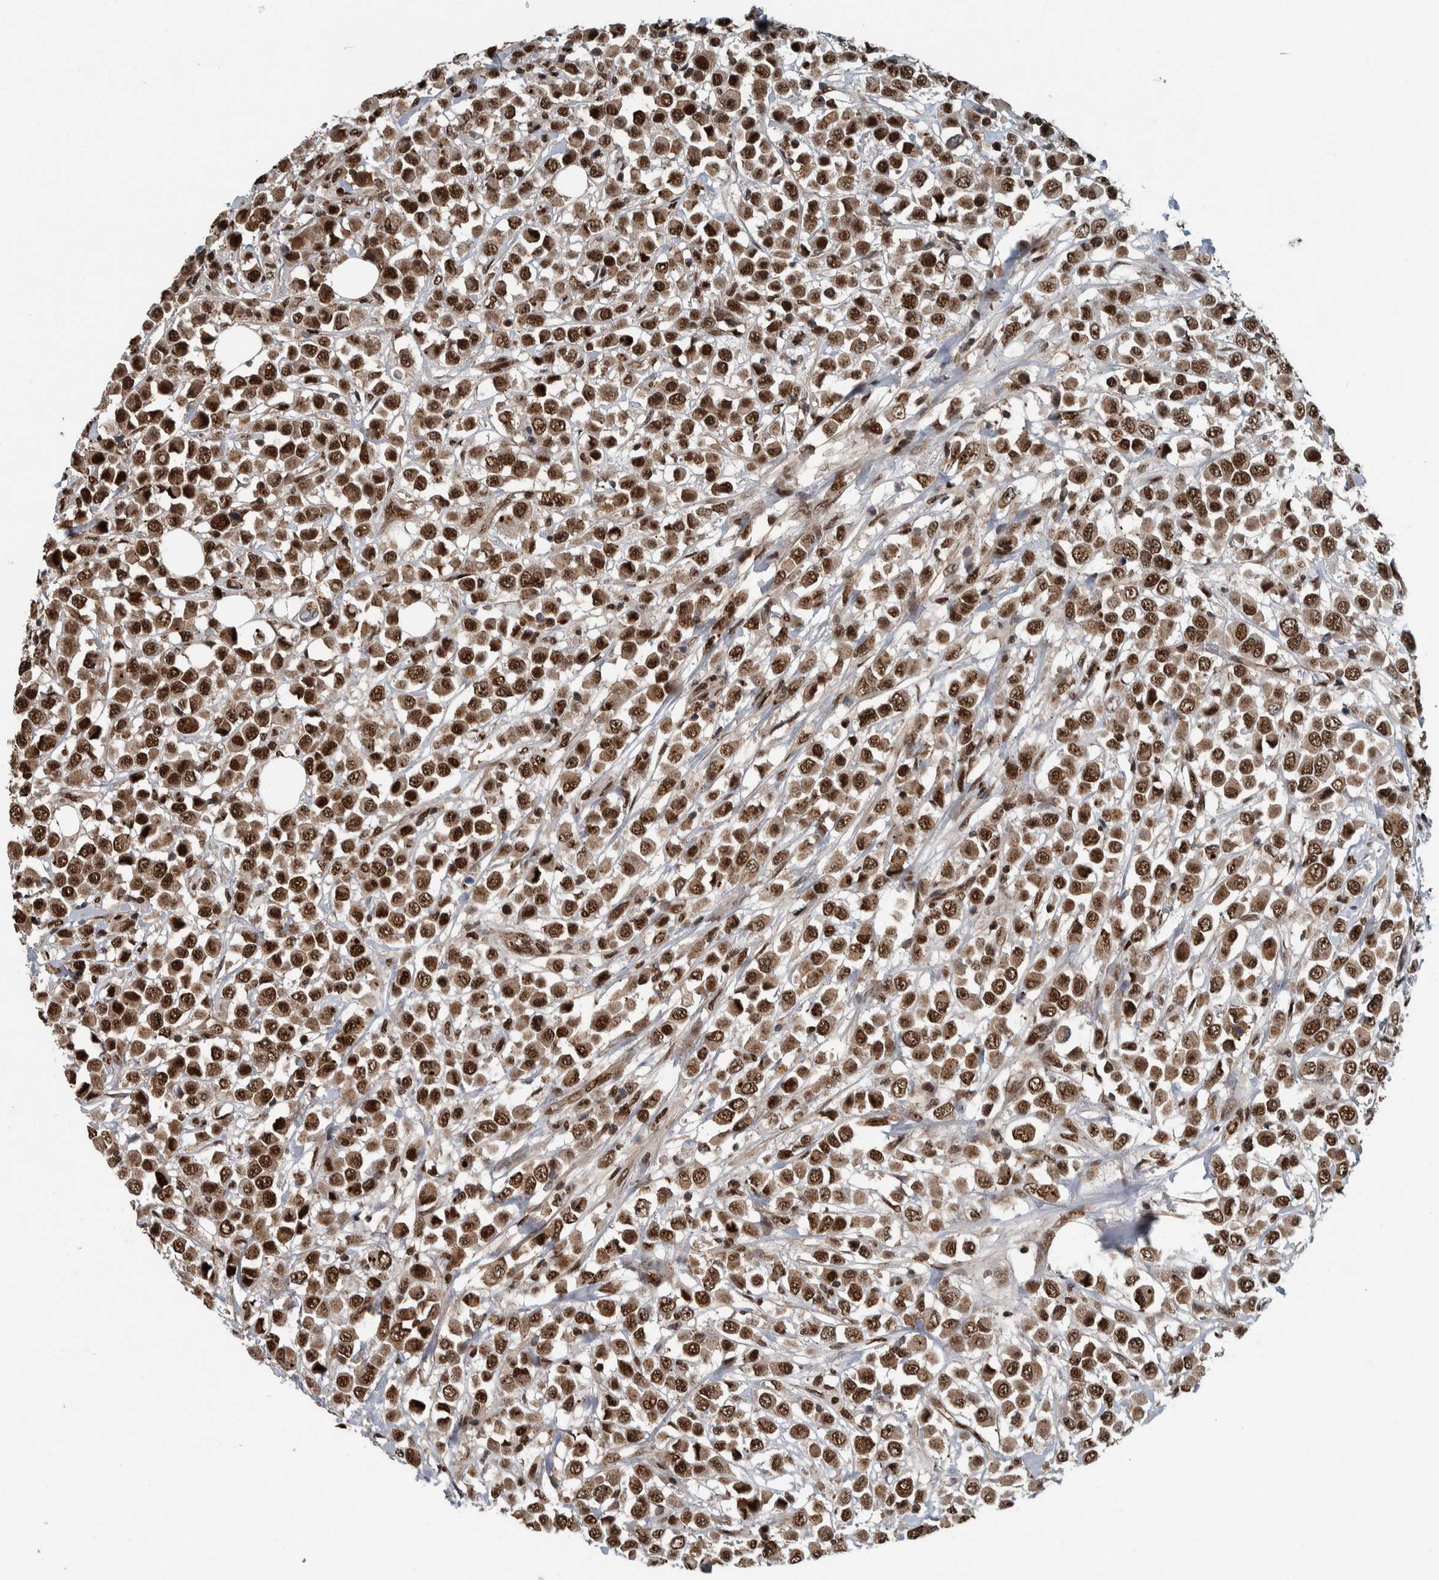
{"staining": {"intensity": "strong", "quantity": ">75%", "location": "cytoplasmic/membranous,nuclear"}, "tissue": "breast cancer", "cell_type": "Tumor cells", "image_type": "cancer", "snomed": [{"axis": "morphology", "description": "Duct carcinoma"}, {"axis": "topography", "description": "Breast"}], "caption": "Breast cancer stained for a protein (brown) shows strong cytoplasmic/membranous and nuclear positive staining in approximately >75% of tumor cells.", "gene": "FAM135B", "patient": {"sex": "female", "age": 61}}